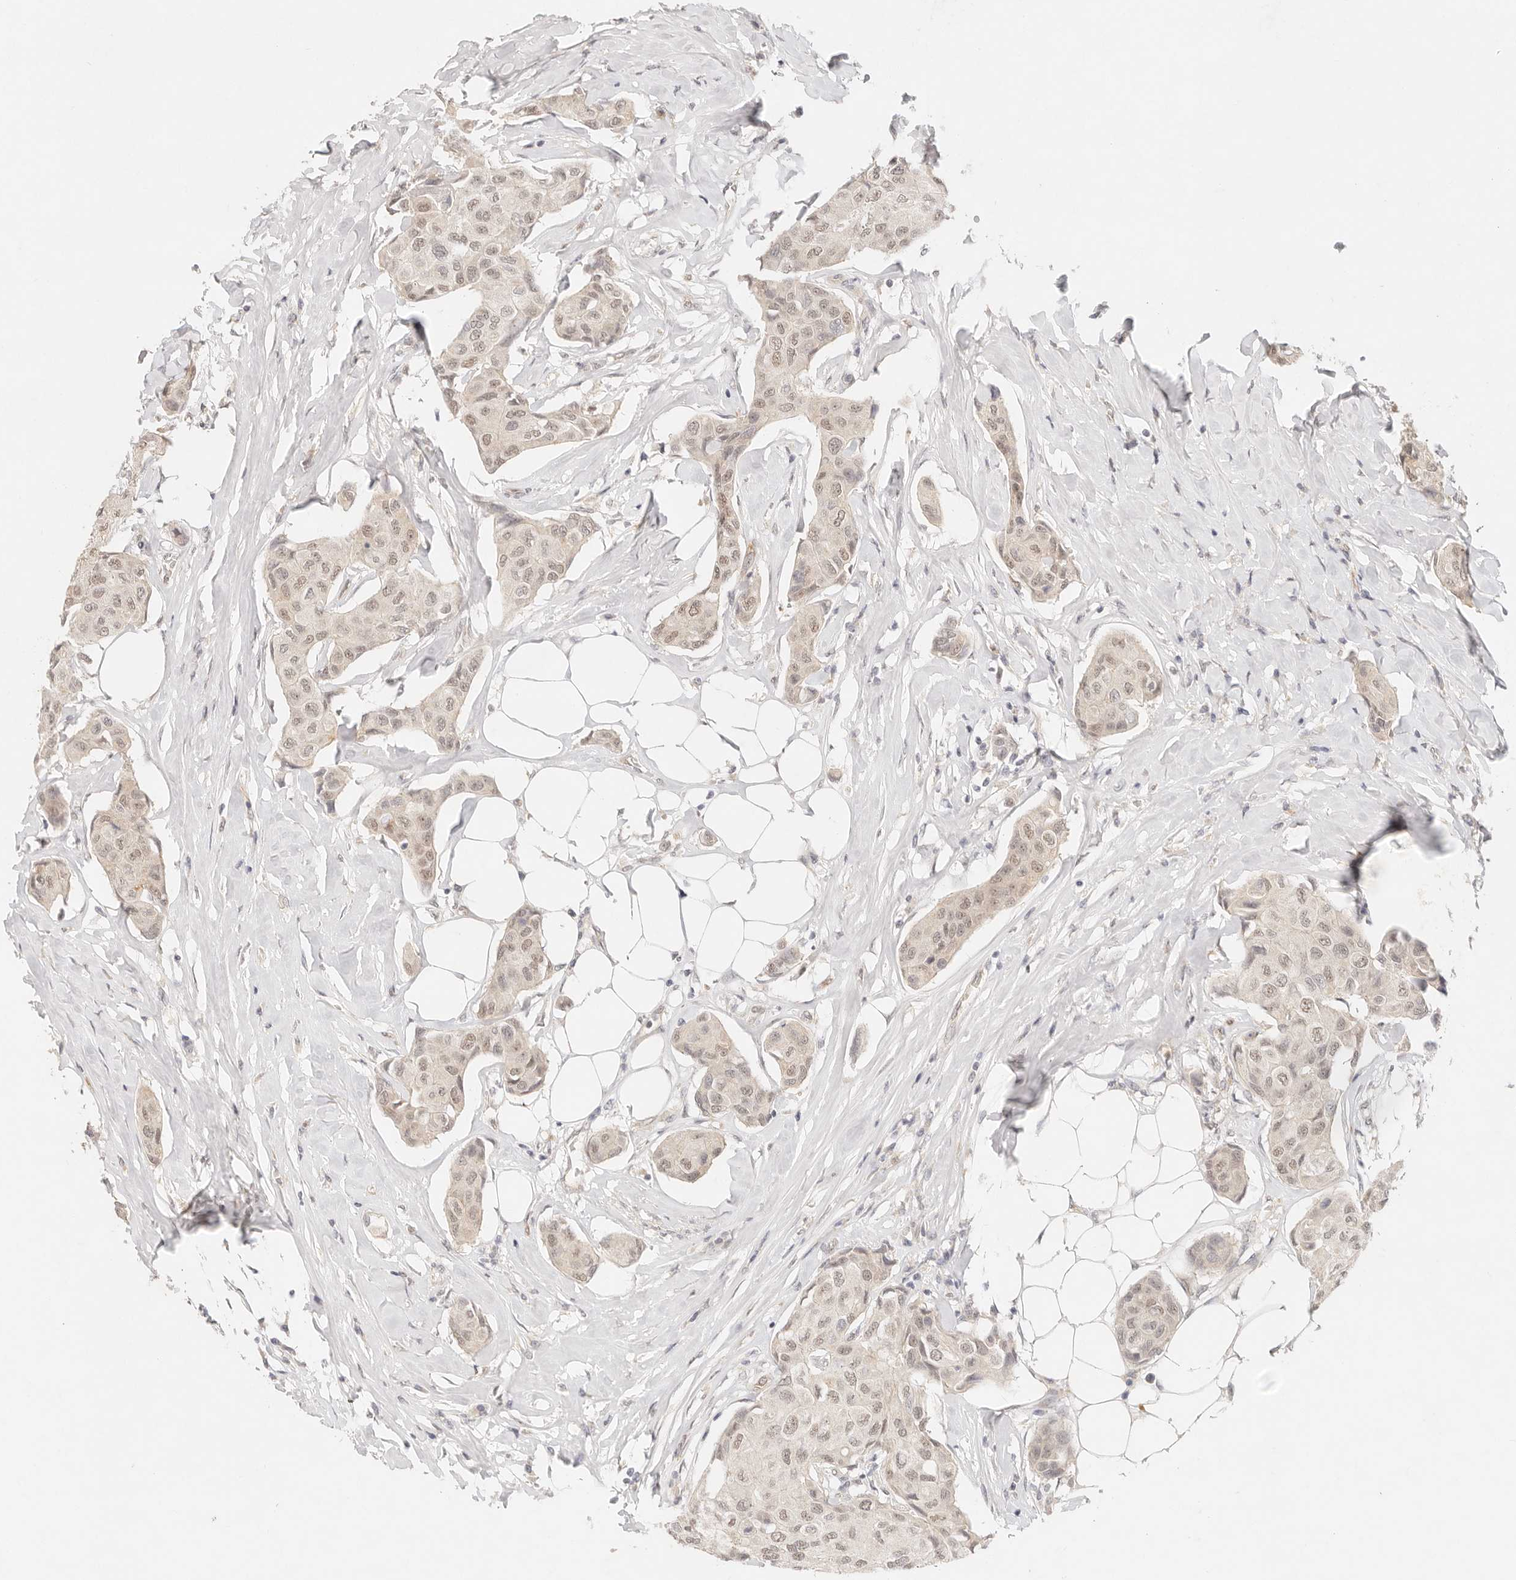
{"staining": {"intensity": "weak", "quantity": "25%-75%", "location": "nuclear"}, "tissue": "breast cancer", "cell_type": "Tumor cells", "image_type": "cancer", "snomed": [{"axis": "morphology", "description": "Duct carcinoma"}, {"axis": "topography", "description": "Breast"}], "caption": "This photomicrograph demonstrates immunohistochemistry staining of human breast cancer (infiltrating ductal carcinoma), with low weak nuclear expression in about 25%-75% of tumor cells.", "gene": "GPR156", "patient": {"sex": "female", "age": 80}}